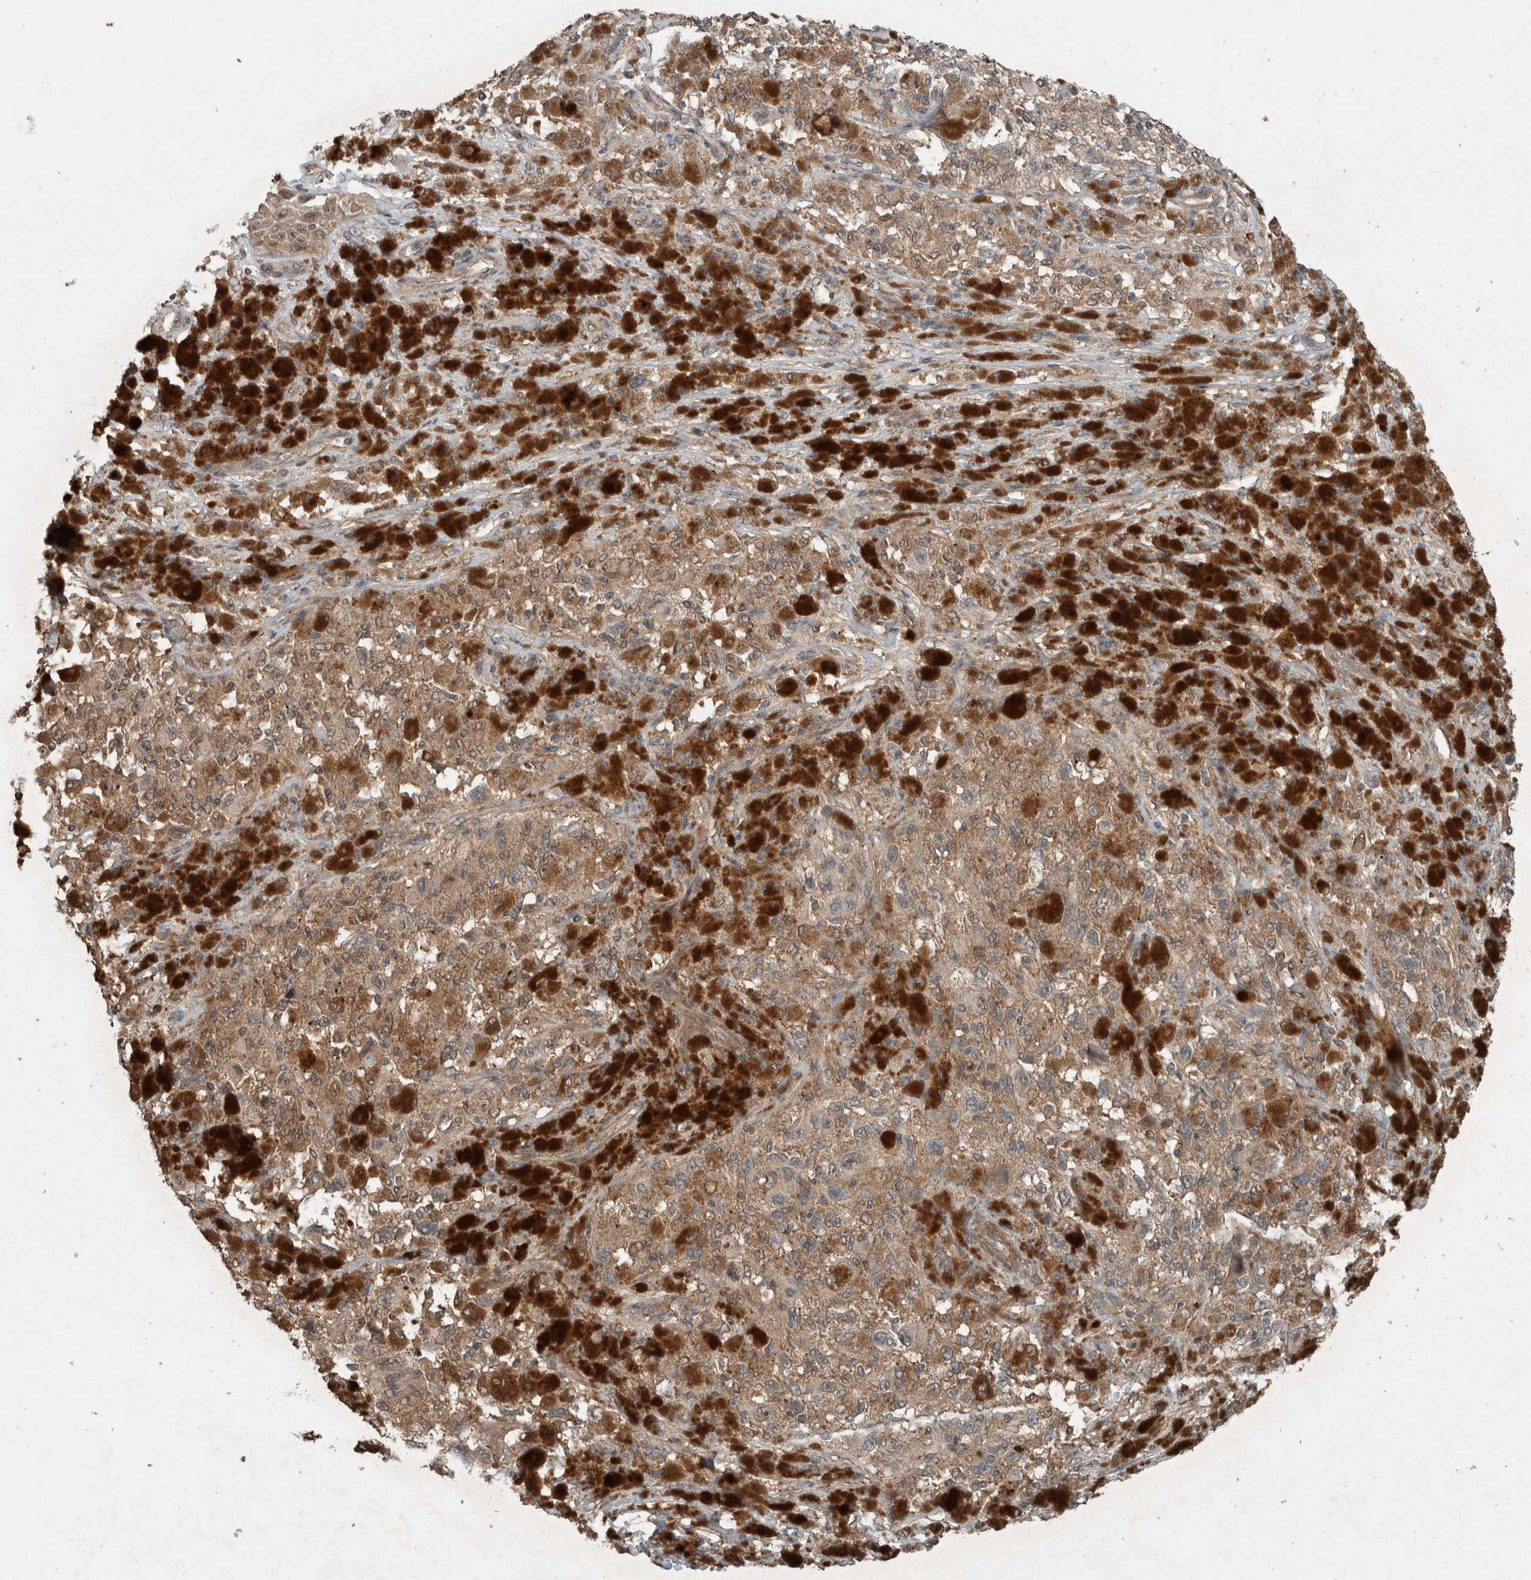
{"staining": {"intensity": "weak", "quantity": ">75%", "location": "cytoplasmic/membranous"}, "tissue": "melanoma", "cell_type": "Tumor cells", "image_type": "cancer", "snomed": [{"axis": "morphology", "description": "Malignant melanoma, NOS"}, {"axis": "topography", "description": "Skin"}], "caption": "Melanoma stained with immunohistochemistry (IHC) demonstrates weak cytoplasmic/membranous positivity in approximately >75% of tumor cells.", "gene": "MYO1E", "patient": {"sex": "female", "age": 73}}